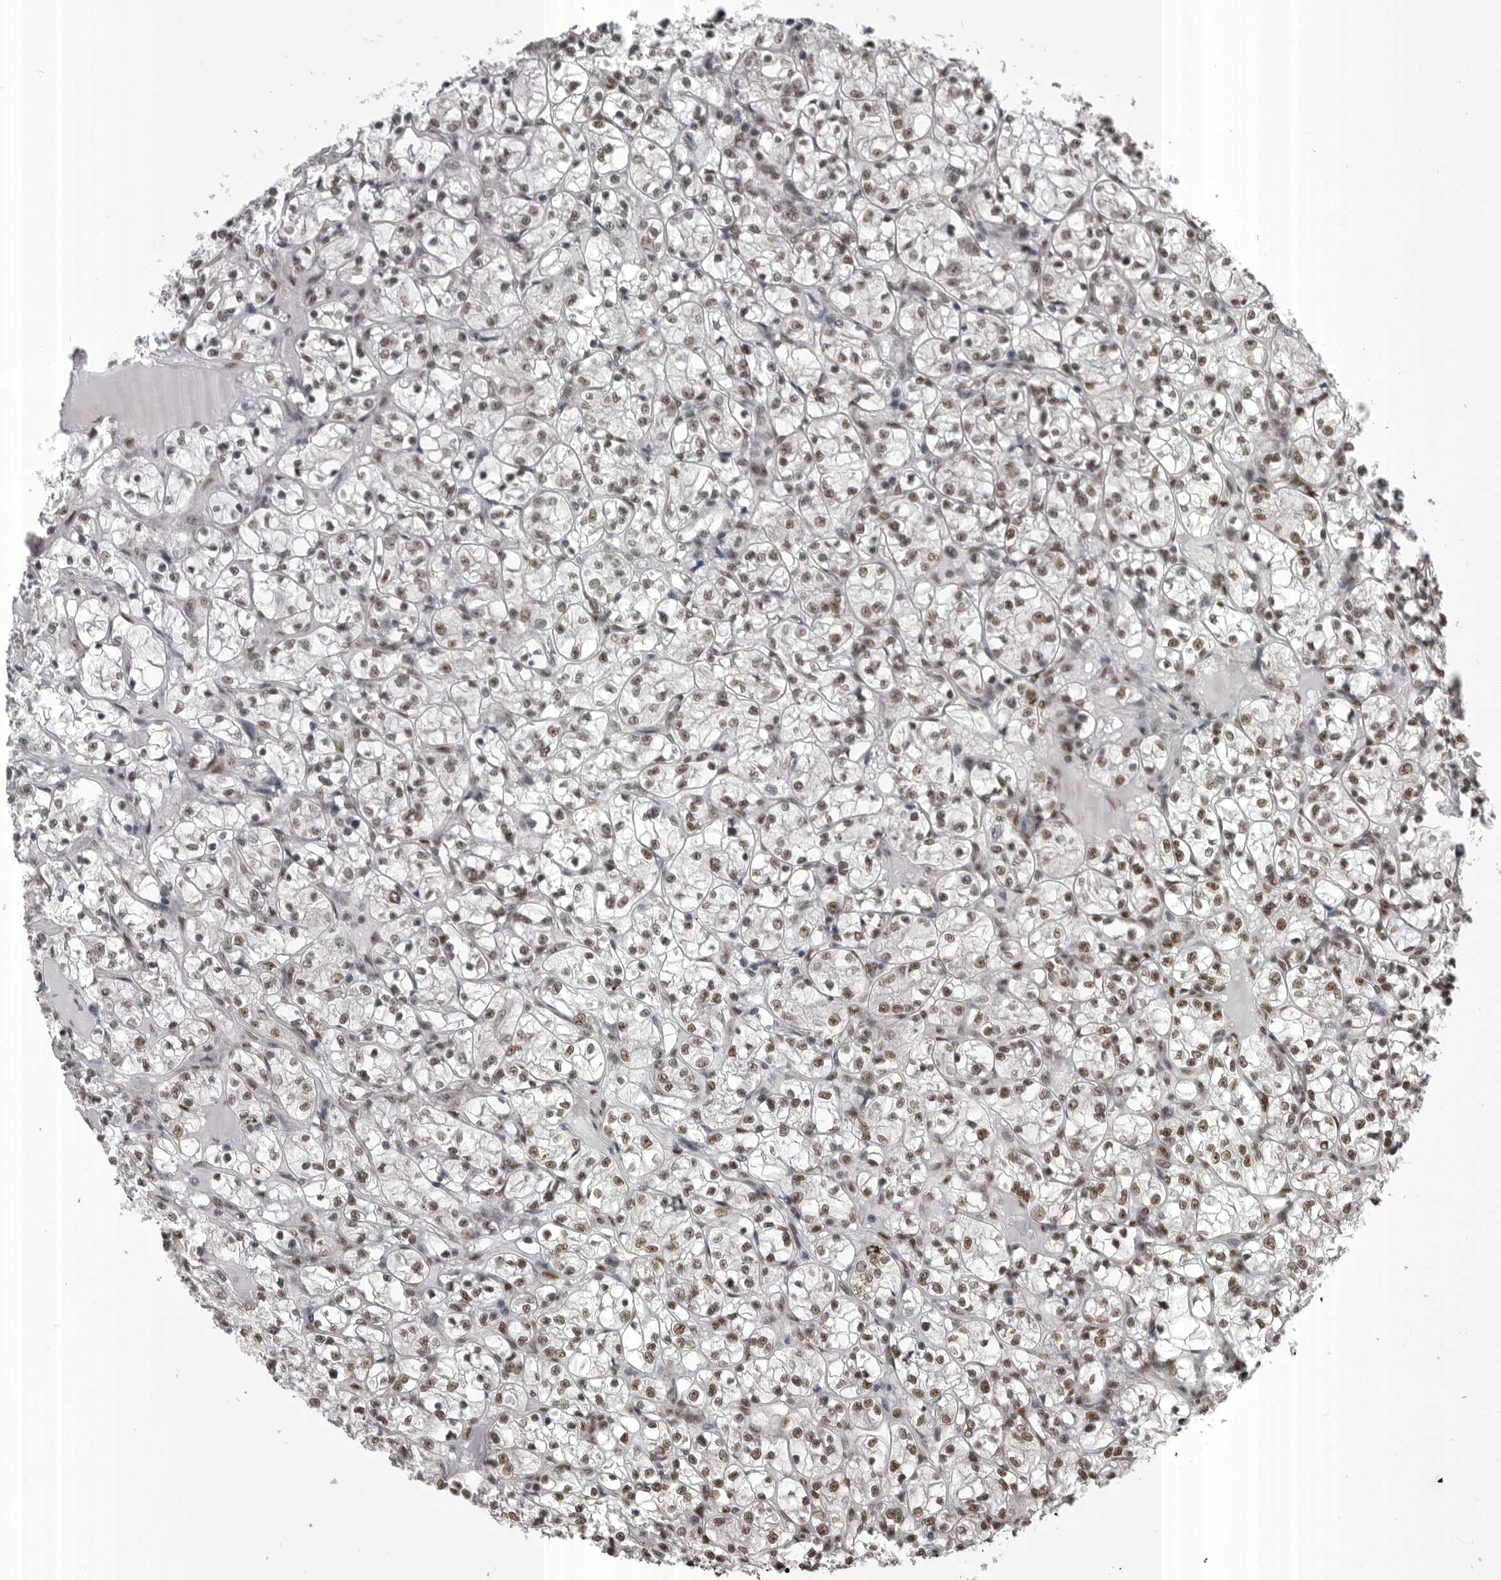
{"staining": {"intensity": "moderate", "quantity": ">75%", "location": "nuclear"}, "tissue": "renal cancer", "cell_type": "Tumor cells", "image_type": "cancer", "snomed": [{"axis": "morphology", "description": "Adenocarcinoma, NOS"}, {"axis": "topography", "description": "Kidney"}], "caption": "The immunohistochemical stain labels moderate nuclear staining in tumor cells of adenocarcinoma (renal) tissue. The protein of interest is shown in brown color, while the nuclei are stained blue.", "gene": "MEPCE", "patient": {"sex": "female", "age": 69}}